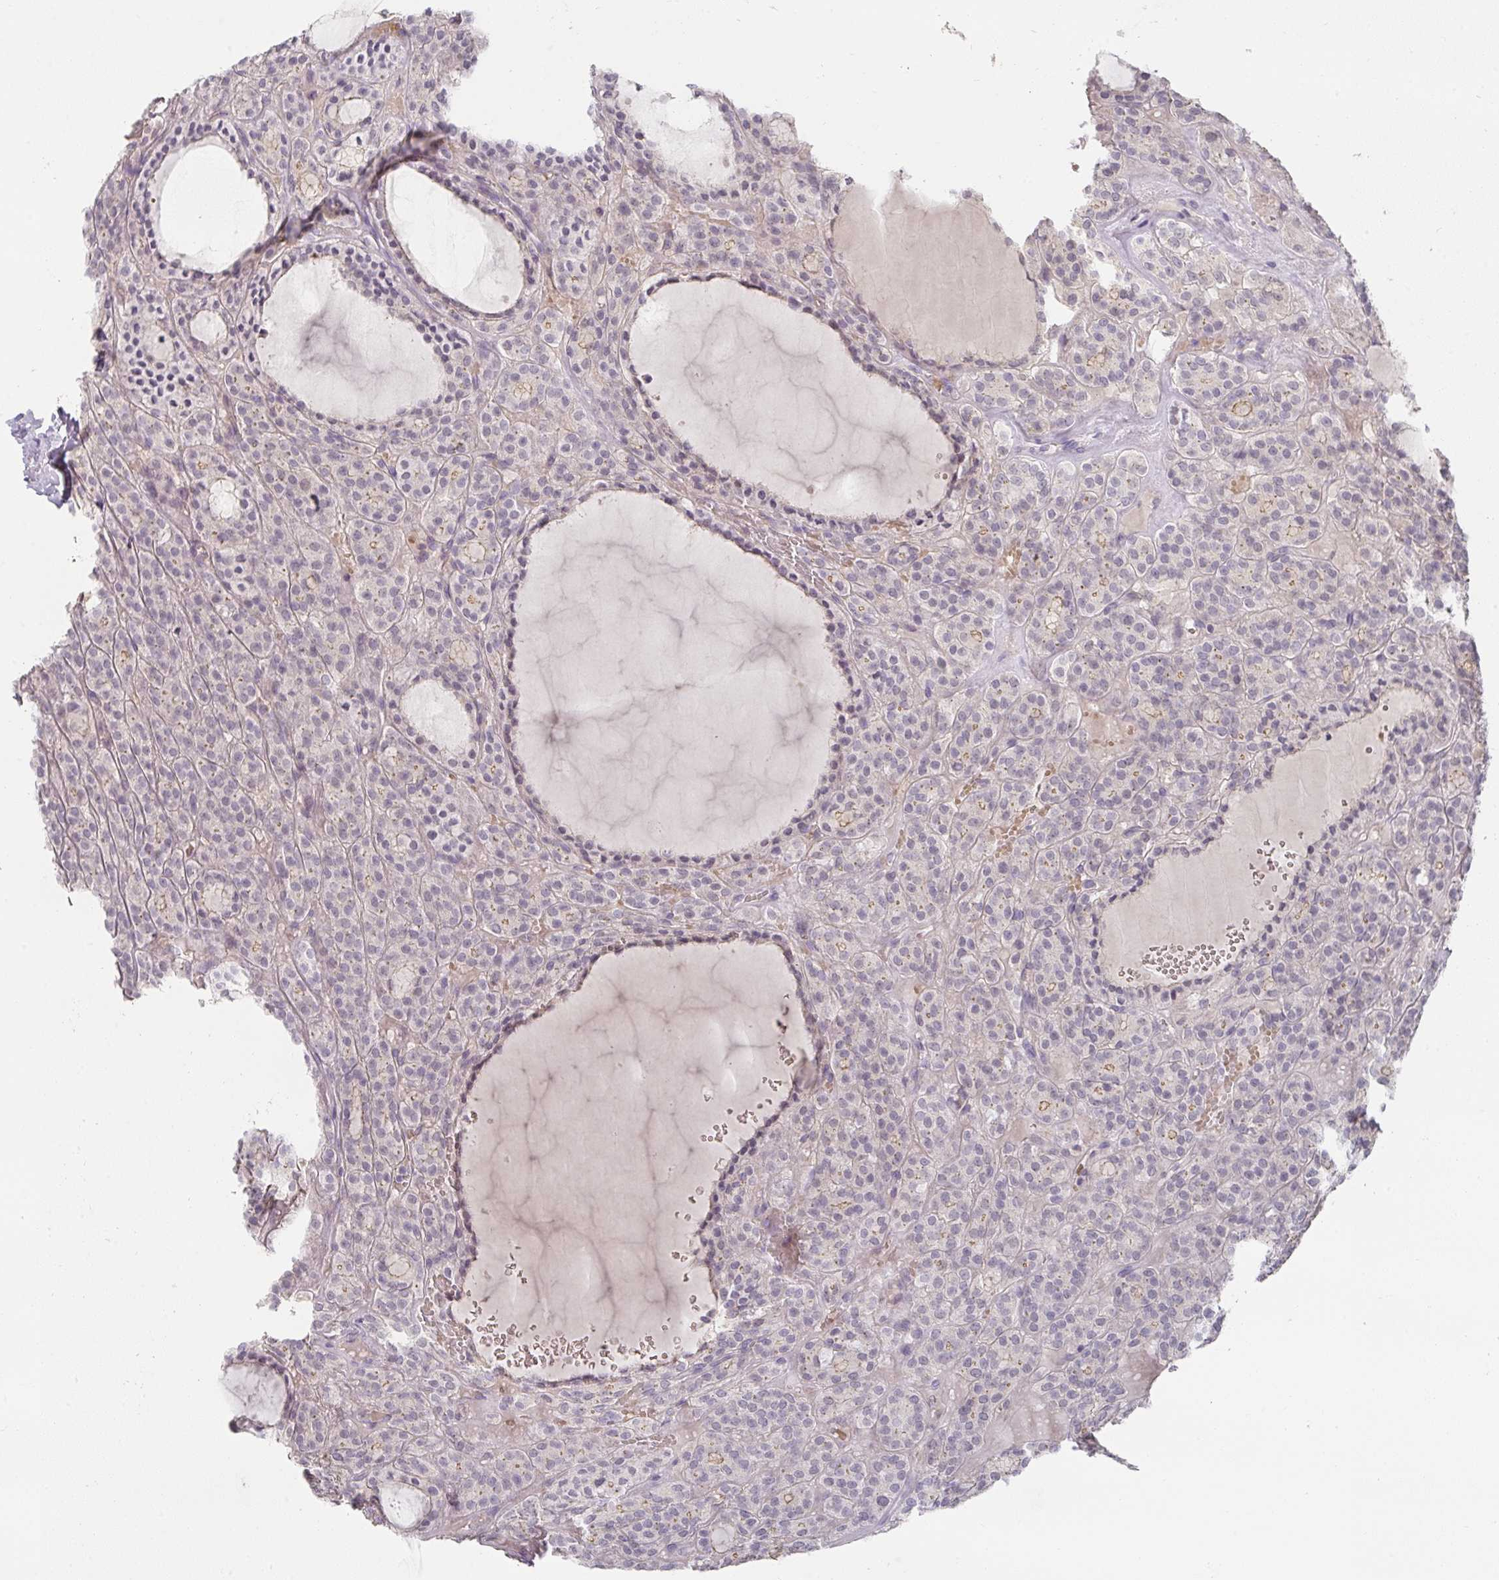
{"staining": {"intensity": "weak", "quantity": "<25%", "location": "cytoplasmic/membranous"}, "tissue": "thyroid cancer", "cell_type": "Tumor cells", "image_type": "cancer", "snomed": [{"axis": "morphology", "description": "Follicular adenoma carcinoma, NOS"}, {"axis": "topography", "description": "Thyroid gland"}], "caption": "Protein analysis of follicular adenoma carcinoma (thyroid) reveals no significant positivity in tumor cells. The staining is performed using DAB brown chromogen with nuclei counter-stained in using hematoxylin.", "gene": "FOXN4", "patient": {"sex": "female", "age": 63}}